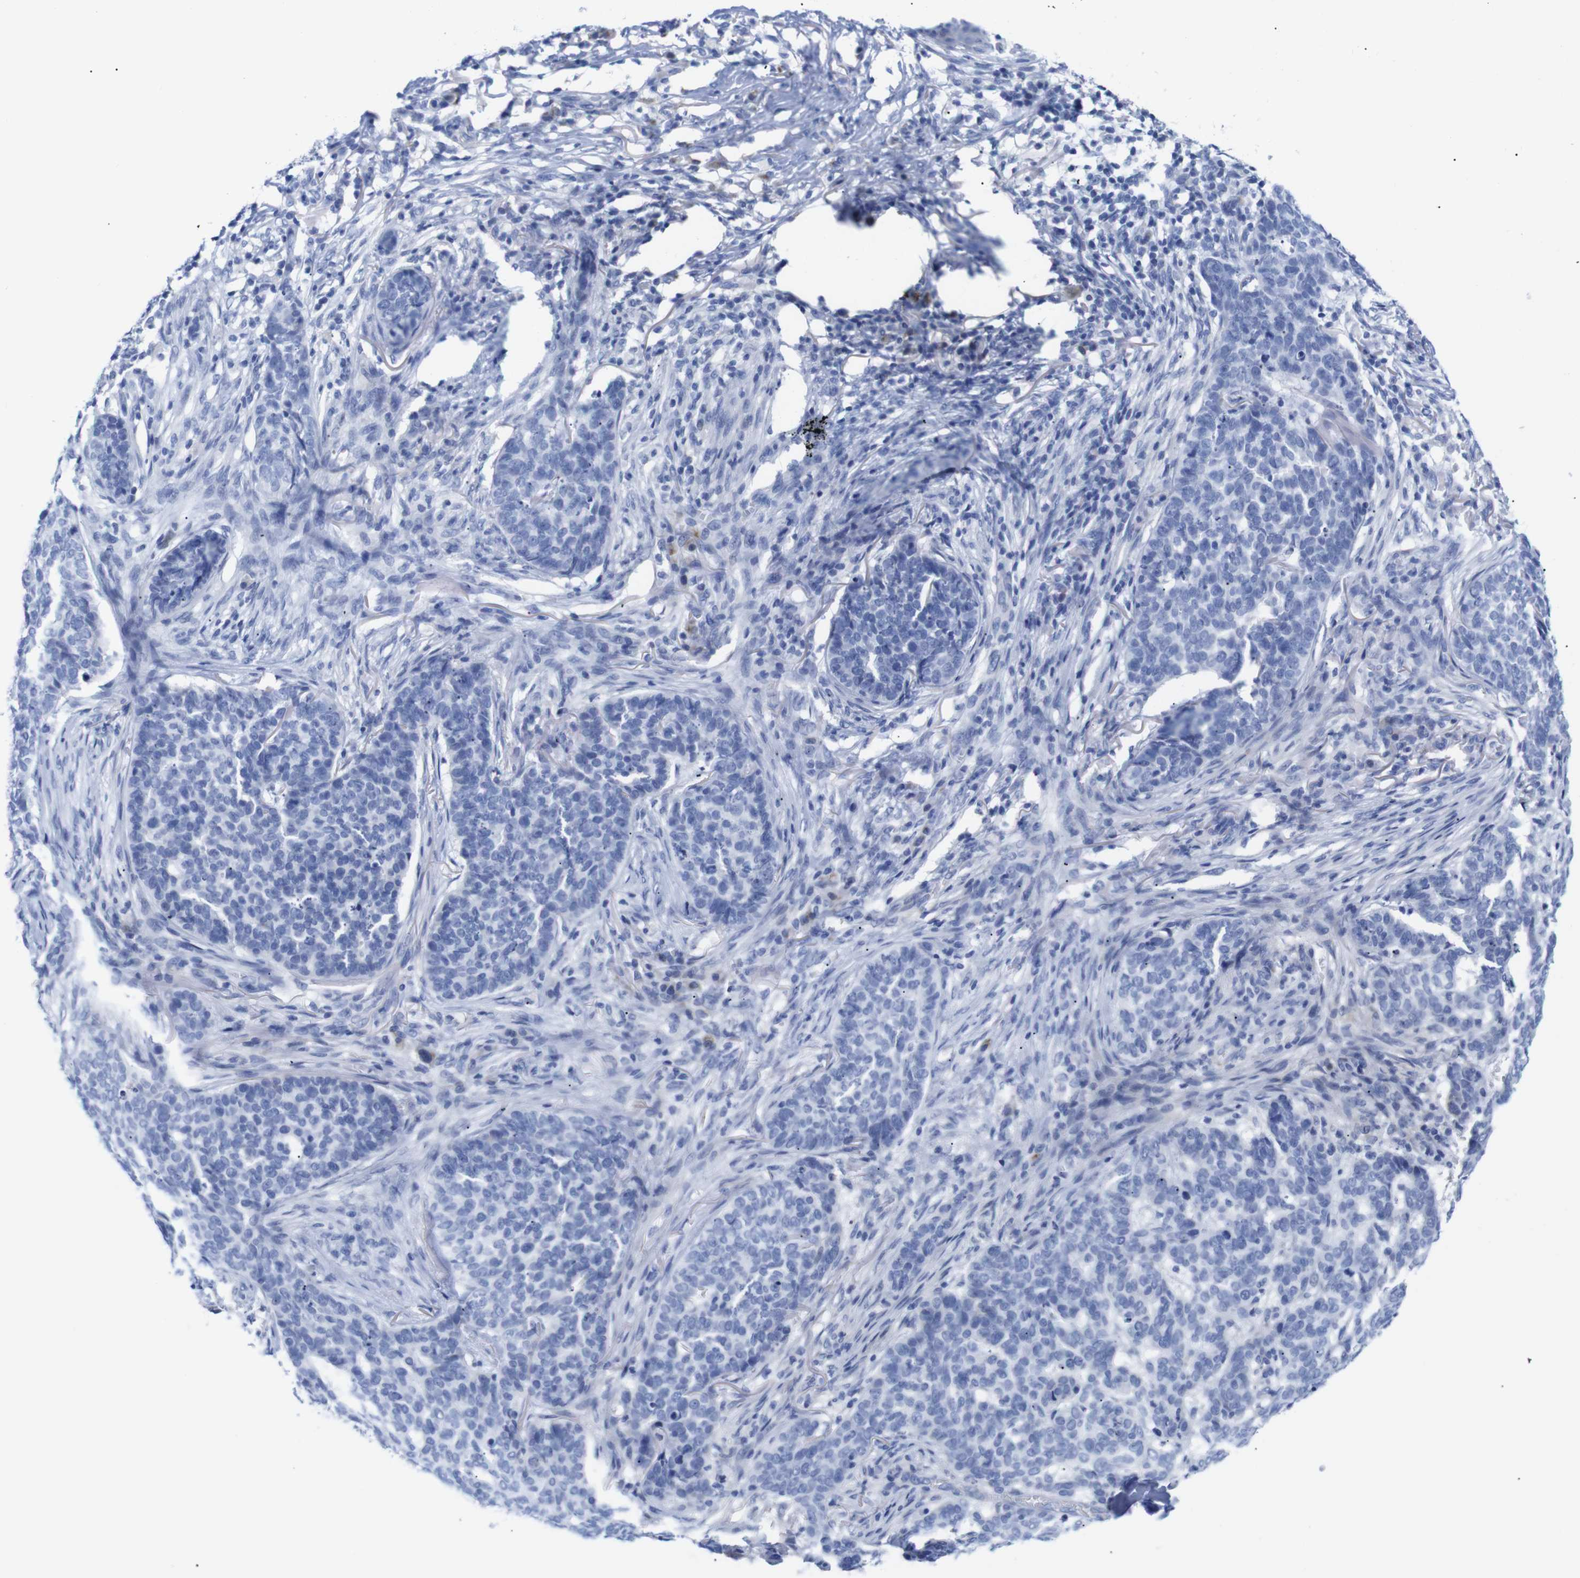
{"staining": {"intensity": "negative", "quantity": "none", "location": "none"}, "tissue": "skin cancer", "cell_type": "Tumor cells", "image_type": "cancer", "snomed": [{"axis": "morphology", "description": "Basal cell carcinoma"}, {"axis": "topography", "description": "Skin"}], "caption": "Immunohistochemistry (IHC) of human skin cancer demonstrates no positivity in tumor cells.", "gene": "LRRC55", "patient": {"sex": "male", "age": 85}}